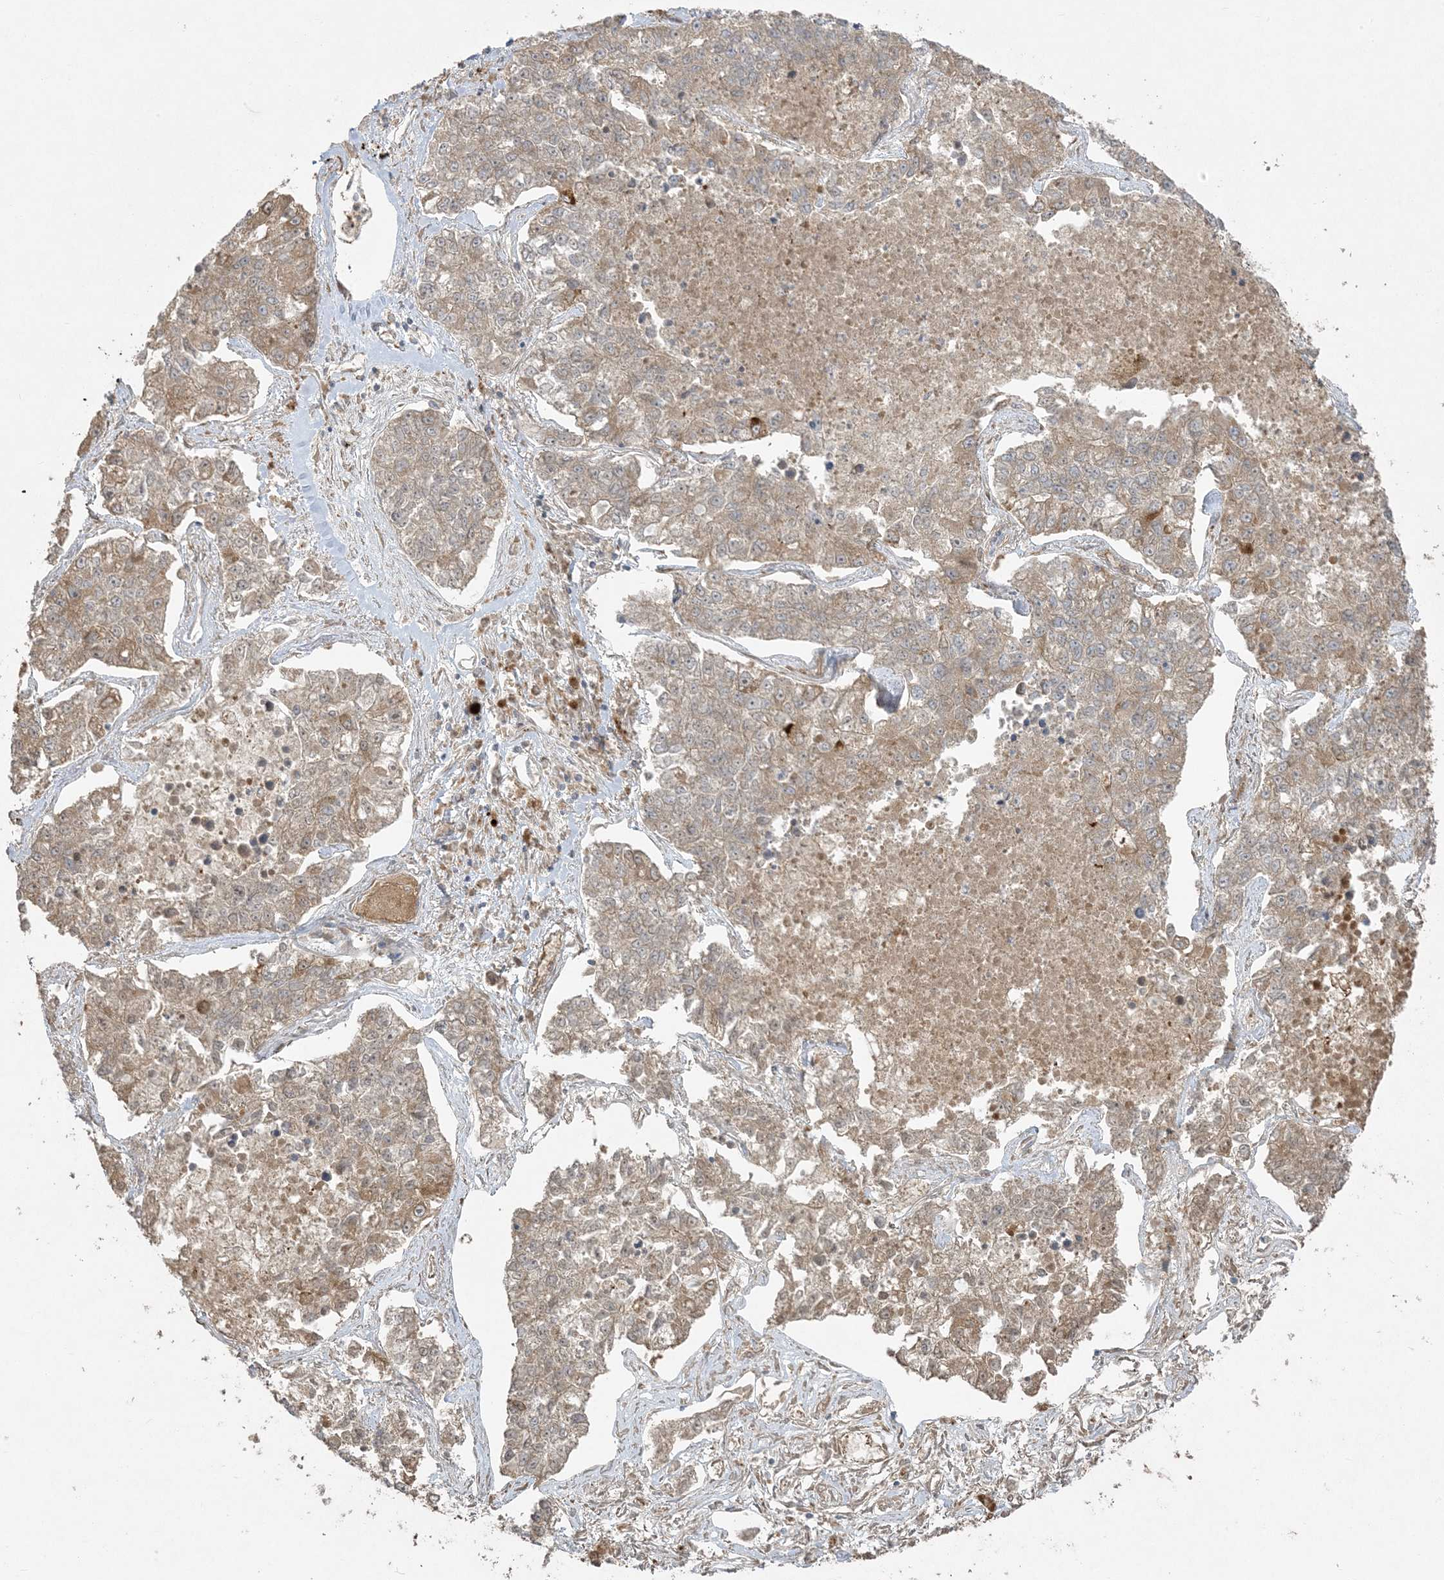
{"staining": {"intensity": "weak", "quantity": ">75%", "location": "cytoplasmic/membranous"}, "tissue": "lung cancer", "cell_type": "Tumor cells", "image_type": "cancer", "snomed": [{"axis": "morphology", "description": "Adenocarcinoma, NOS"}, {"axis": "topography", "description": "Lung"}], "caption": "A brown stain labels weak cytoplasmic/membranous expression of a protein in human adenocarcinoma (lung) tumor cells.", "gene": "ZNF263", "patient": {"sex": "male", "age": 49}}